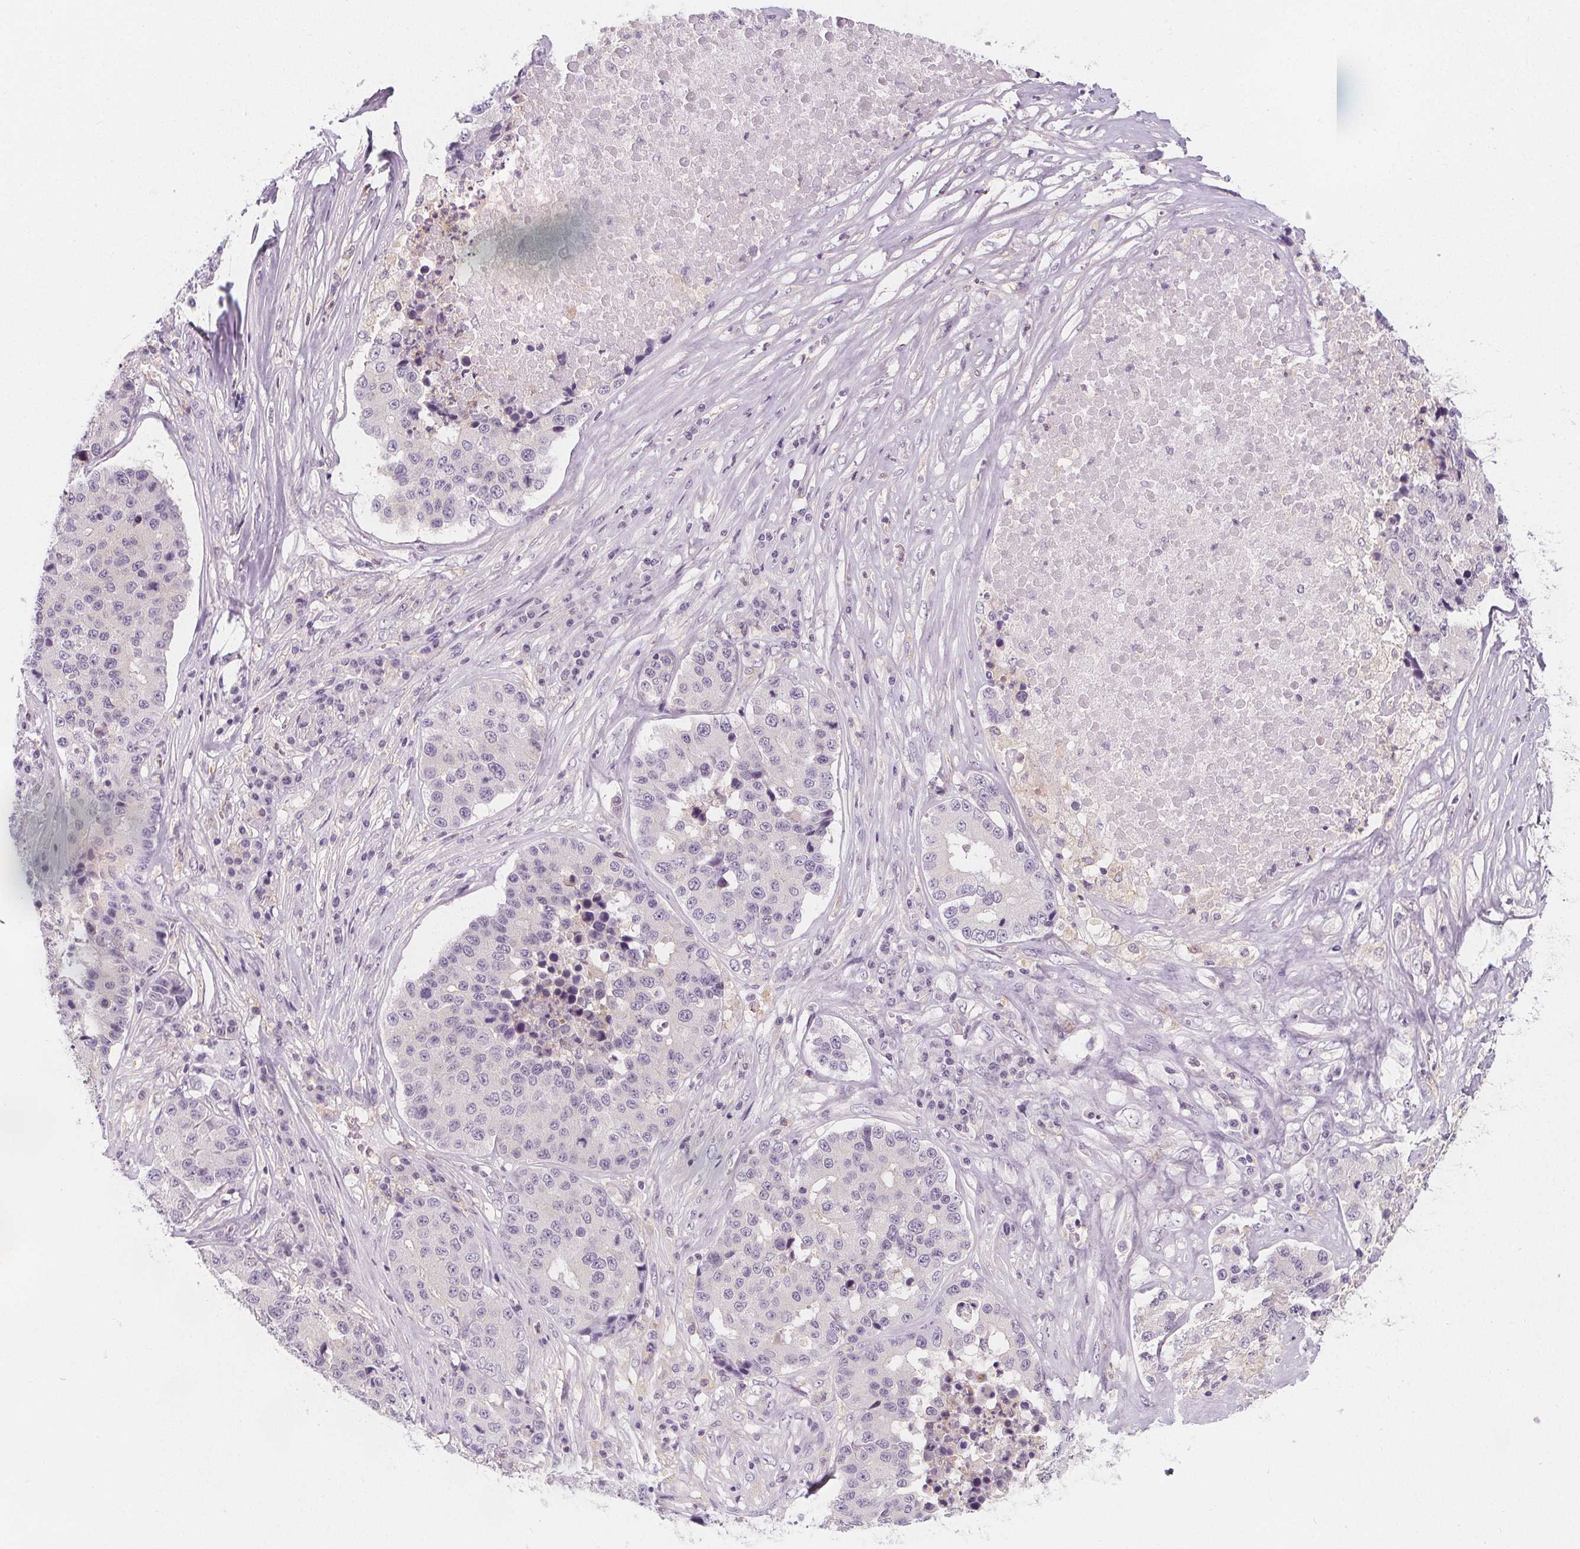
{"staining": {"intensity": "negative", "quantity": "none", "location": "none"}, "tissue": "stomach cancer", "cell_type": "Tumor cells", "image_type": "cancer", "snomed": [{"axis": "morphology", "description": "Adenocarcinoma, NOS"}, {"axis": "topography", "description": "Stomach"}], "caption": "Immunohistochemical staining of stomach cancer demonstrates no significant expression in tumor cells.", "gene": "UGP2", "patient": {"sex": "male", "age": 71}}